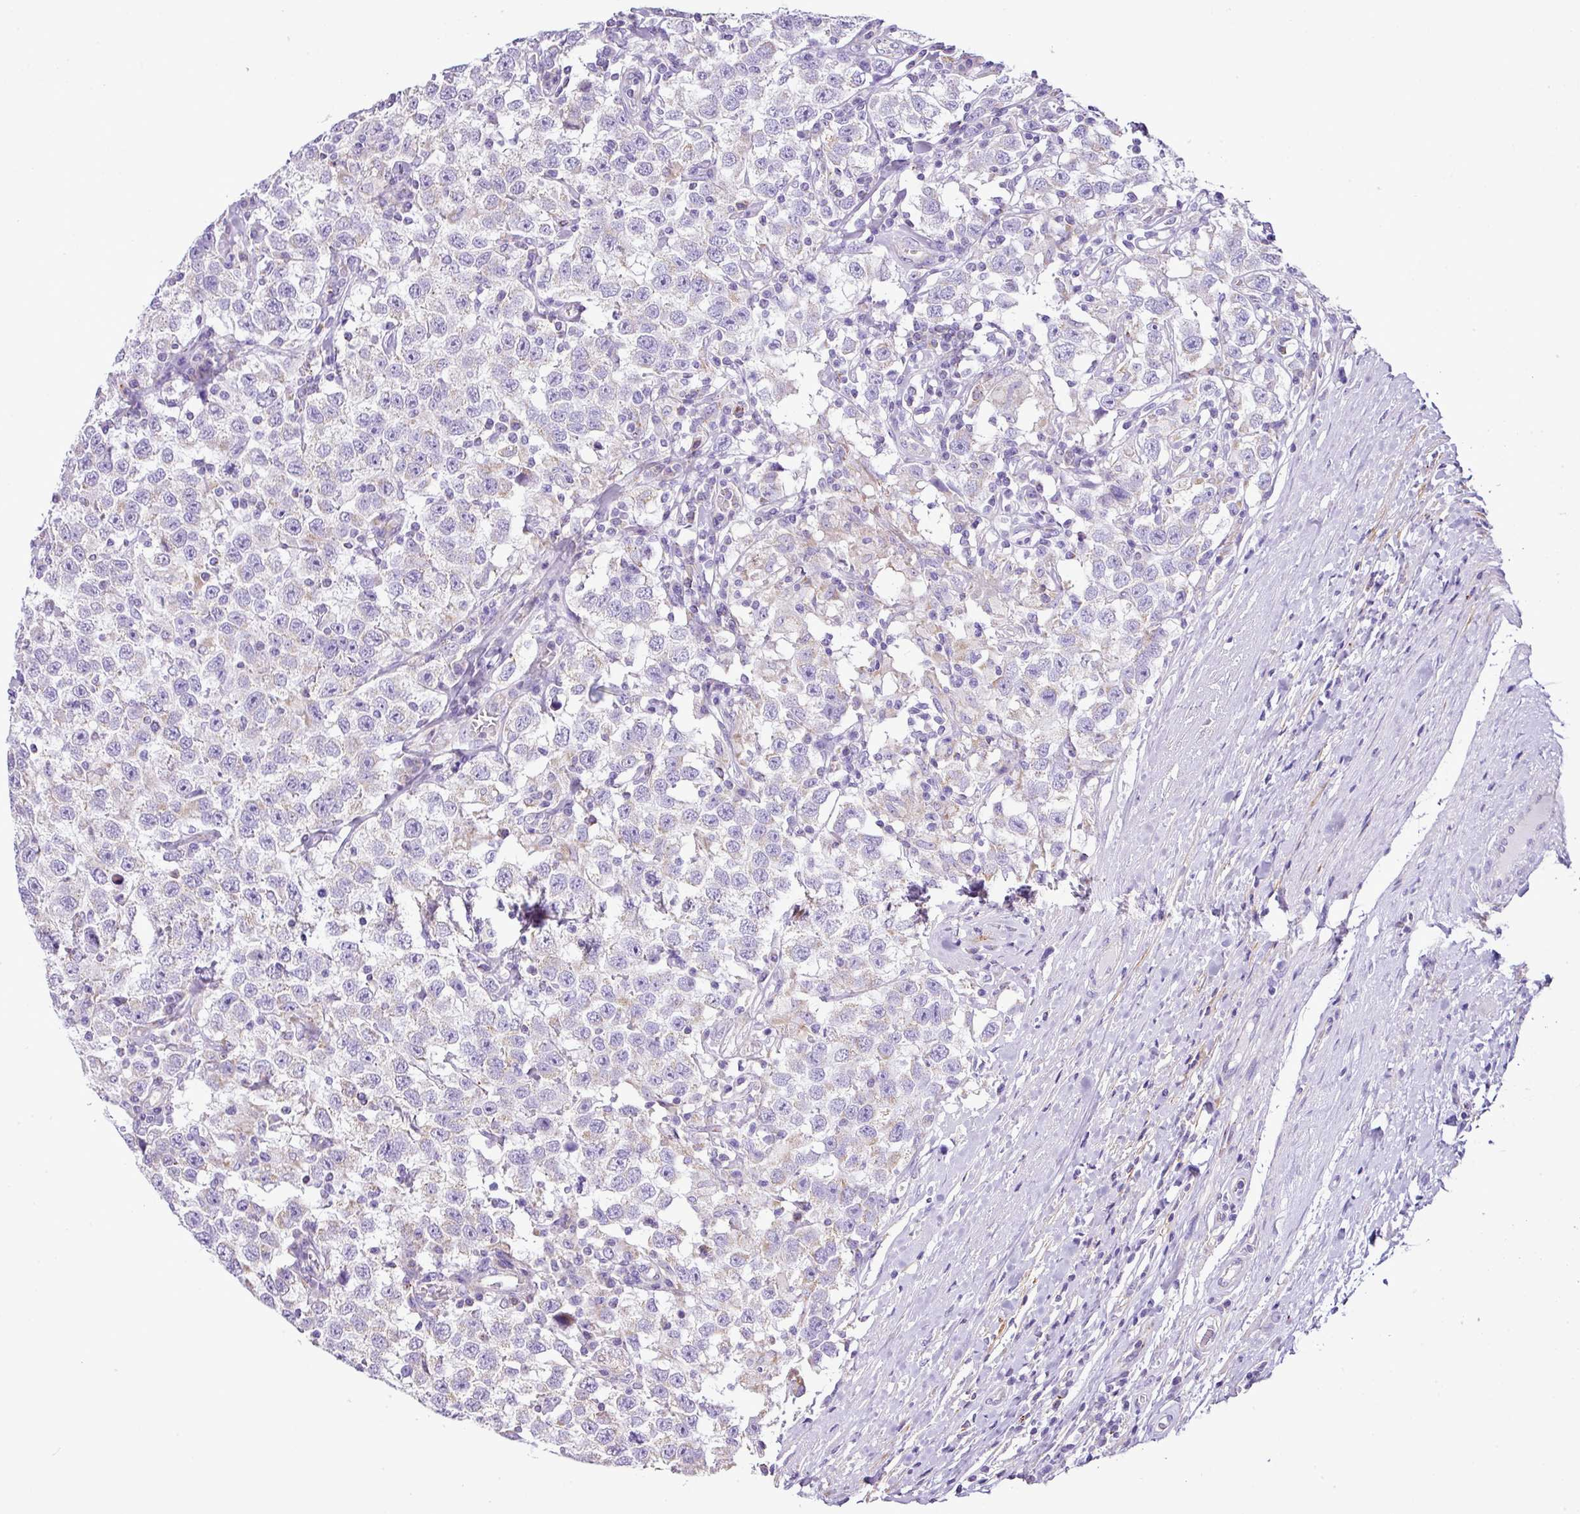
{"staining": {"intensity": "negative", "quantity": "none", "location": "none"}, "tissue": "testis cancer", "cell_type": "Tumor cells", "image_type": "cancer", "snomed": [{"axis": "morphology", "description": "Seminoma, NOS"}, {"axis": "topography", "description": "Testis"}], "caption": "Tumor cells show no significant staining in testis cancer (seminoma).", "gene": "PGAP4", "patient": {"sex": "male", "age": 41}}